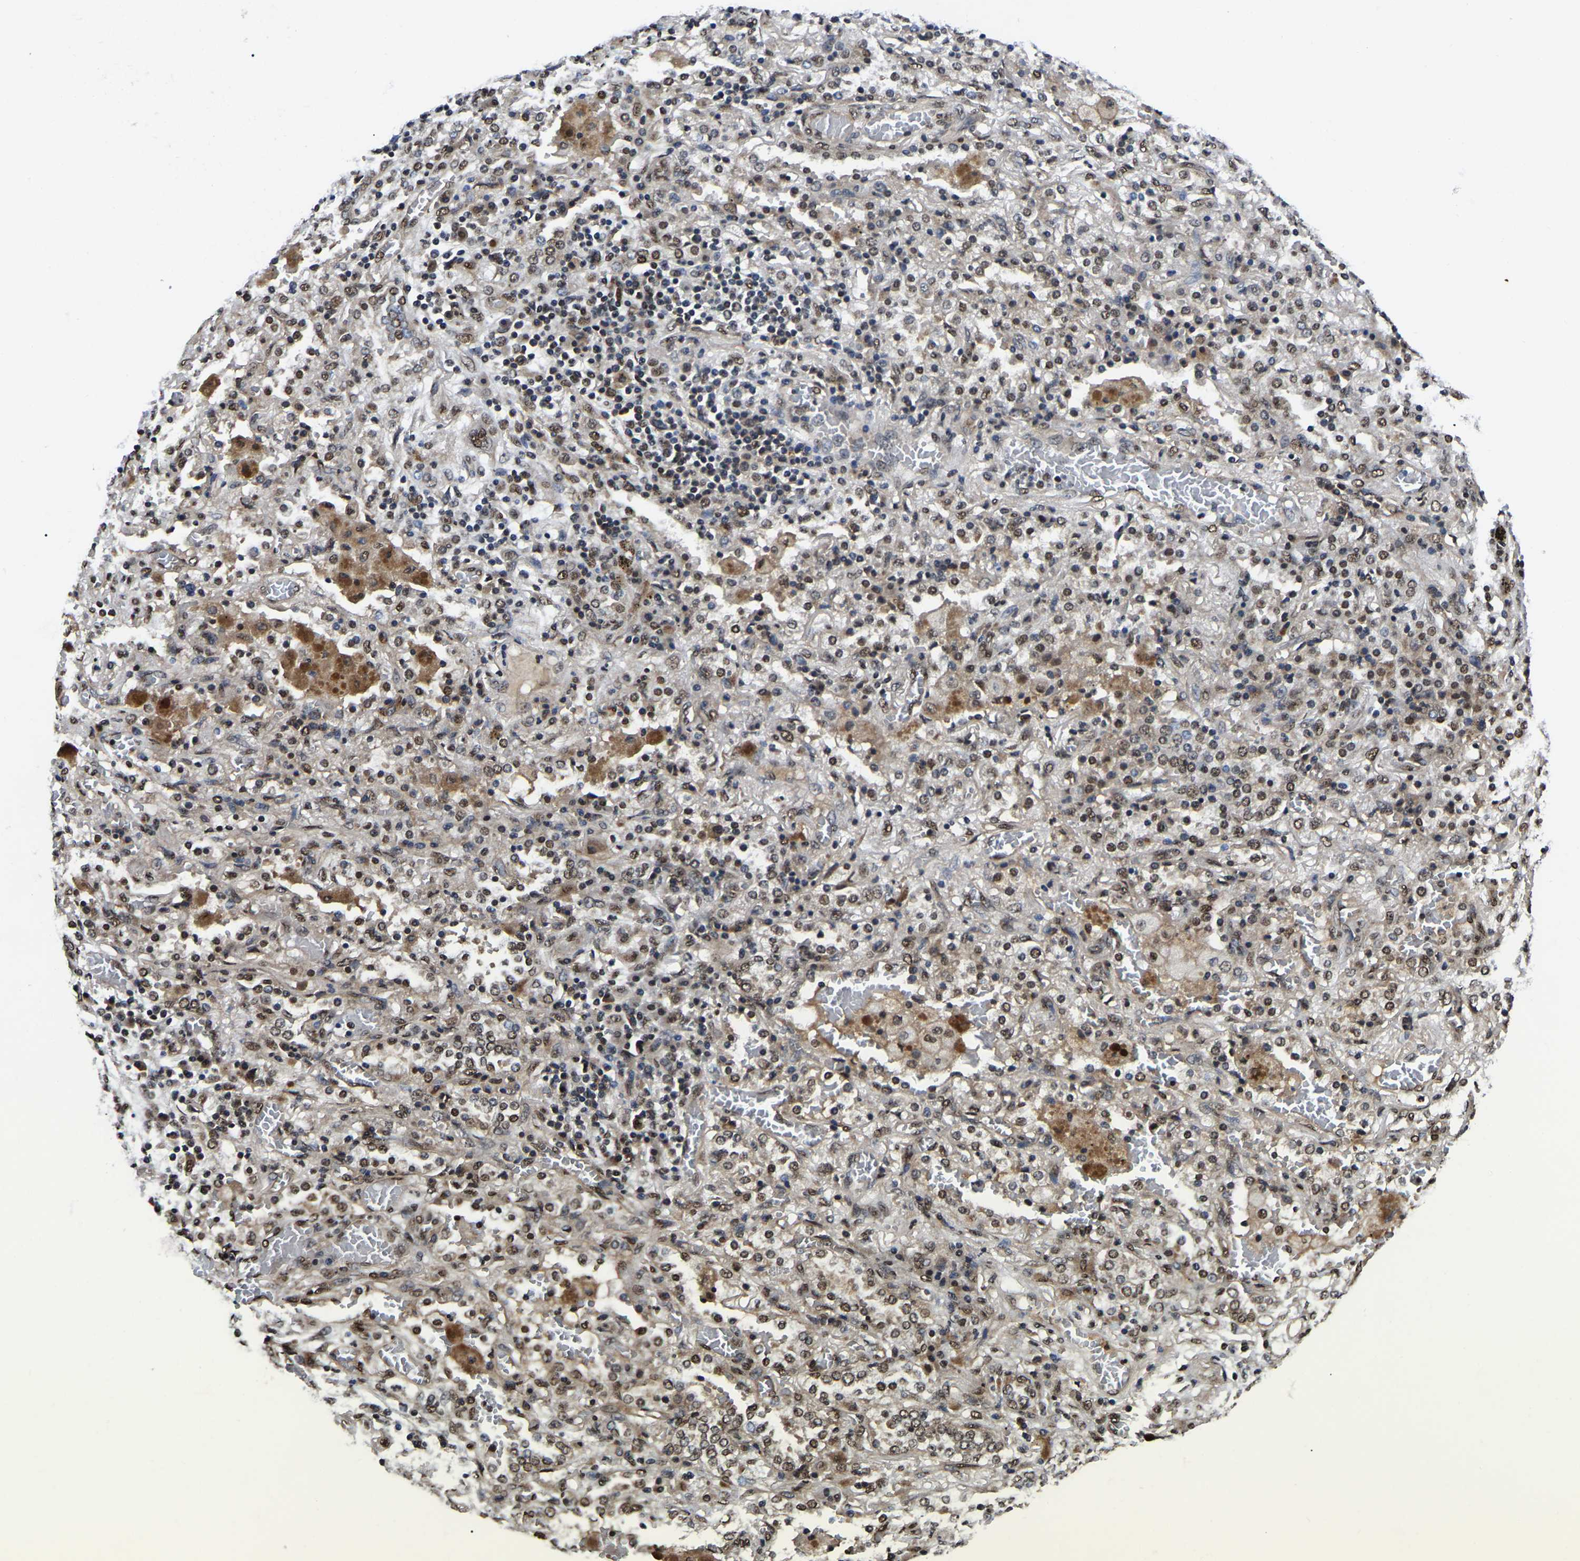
{"staining": {"intensity": "moderate", "quantity": ">75%", "location": "nuclear"}, "tissue": "lung cancer", "cell_type": "Tumor cells", "image_type": "cancer", "snomed": [{"axis": "morphology", "description": "Squamous cell carcinoma, NOS"}, {"axis": "topography", "description": "Lung"}], "caption": "The histopathology image reveals a brown stain indicating the presence of a protein in the nuclear of tumor cells in lung cancer. The staining was performed using DAB (3,3'-diaminobenzidine), with brown indicating positive protein expression. Nuclei are stained blue with hematoxylin.", "gene": "TRIM35", "patient": {"sex": "female", "age": 47}}